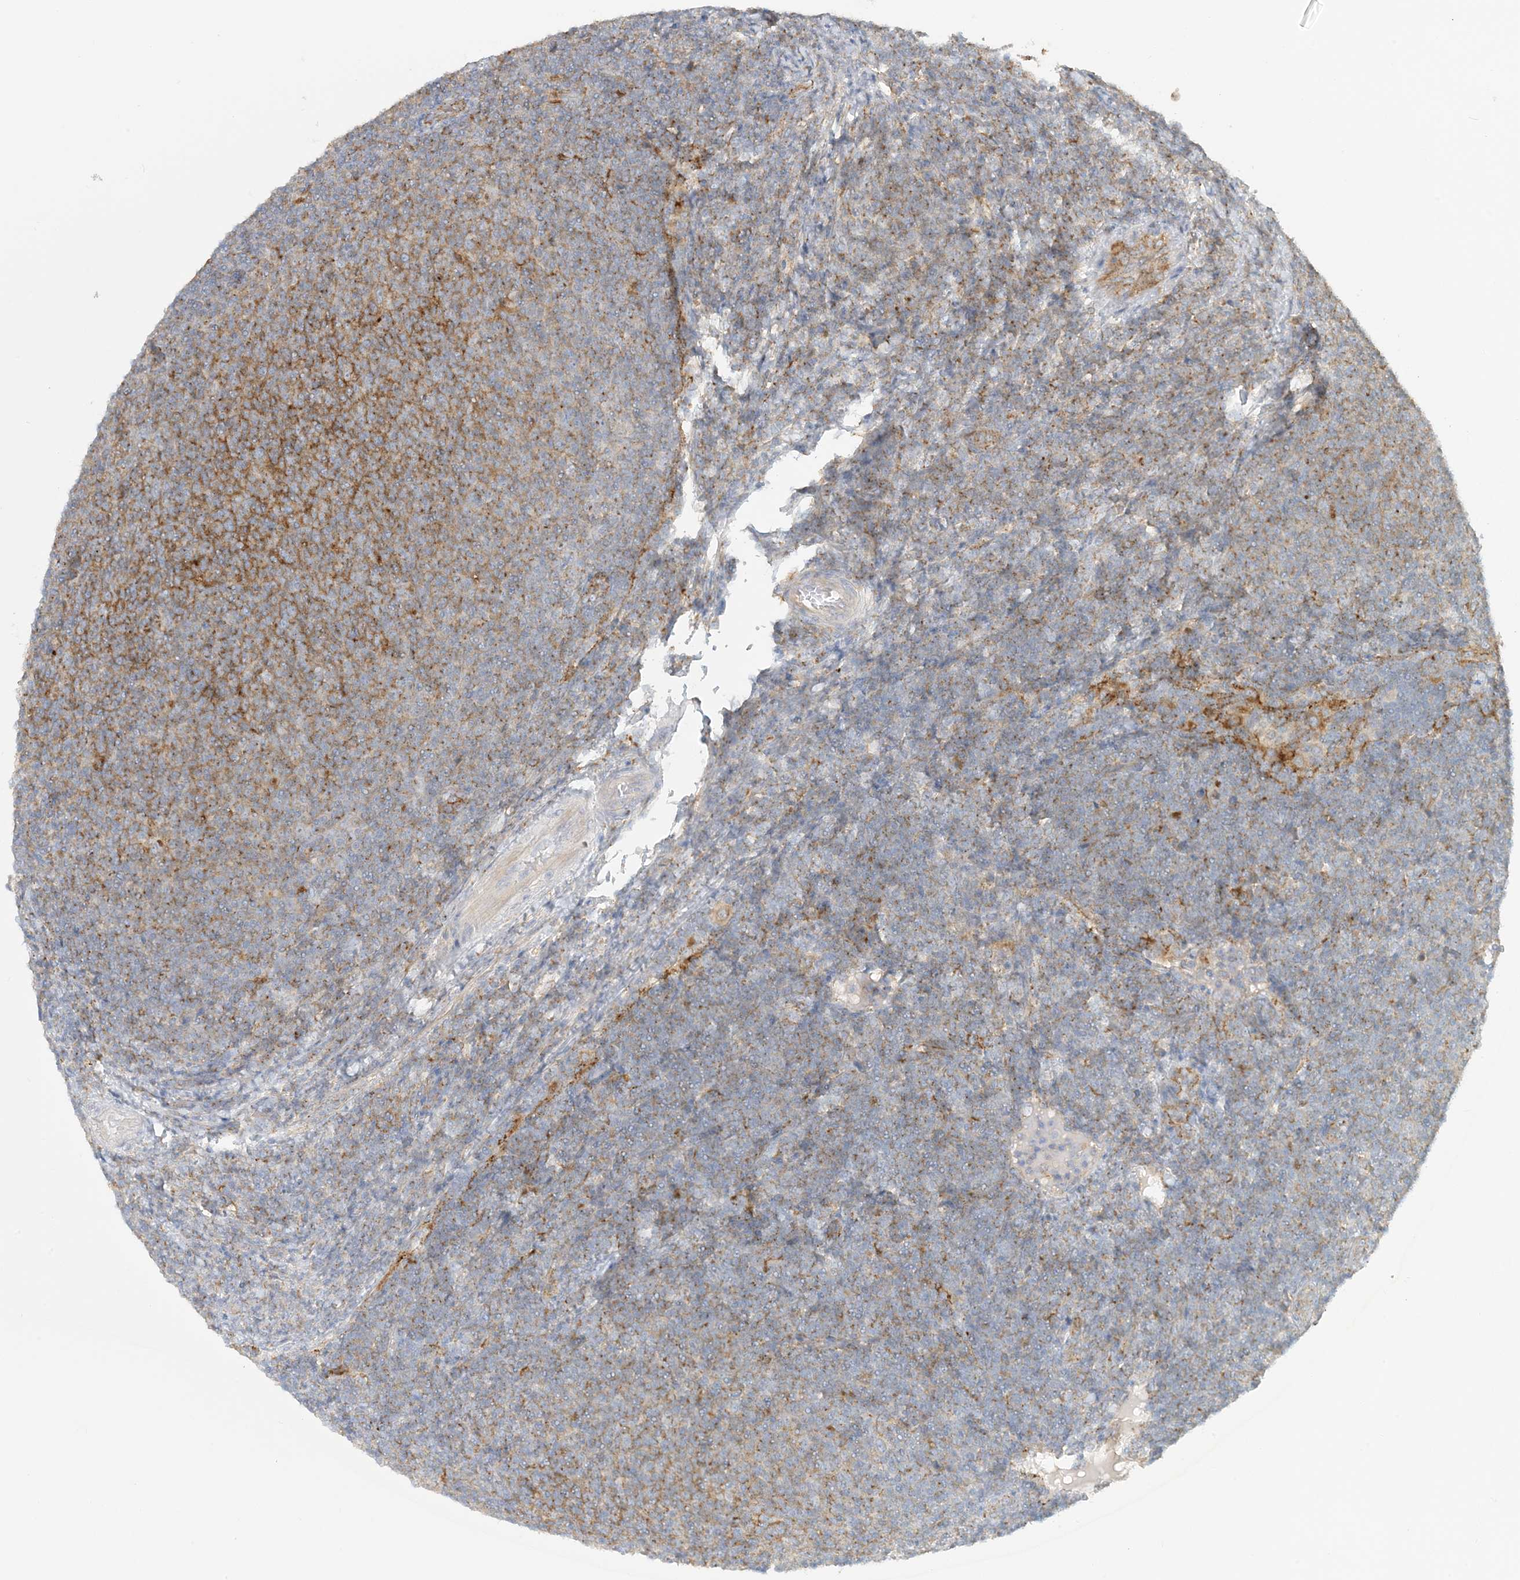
{"staining": {"intensity": "moderate", "quantity": "25%-75%", "location": "cytoplasmic/membranous"}, "tissue": "lymphoma", "cell_type": "Tumor cells", "image_type": "cancer", "snomed": [{"axis": "morphology", "description": "Malignant lymphoma, non-Hodgkin's type, Low grade"}, {"axis": "topography", "description": "Lymph node"}], "caption": "Immunohistochemical staining of human low-grade malignant lymphoma, non-Hodgkin's type exhibits medium levels of moderate cytoplasmic/membranous positivity in about 25%-75% of tumor cells. (DAB (3,3'-diaminobenzidine) = brown stain, brightfield microscopy at high magnification).", "gene": "SPPL2A", "patient": {"sex": "male", "age": 66}}